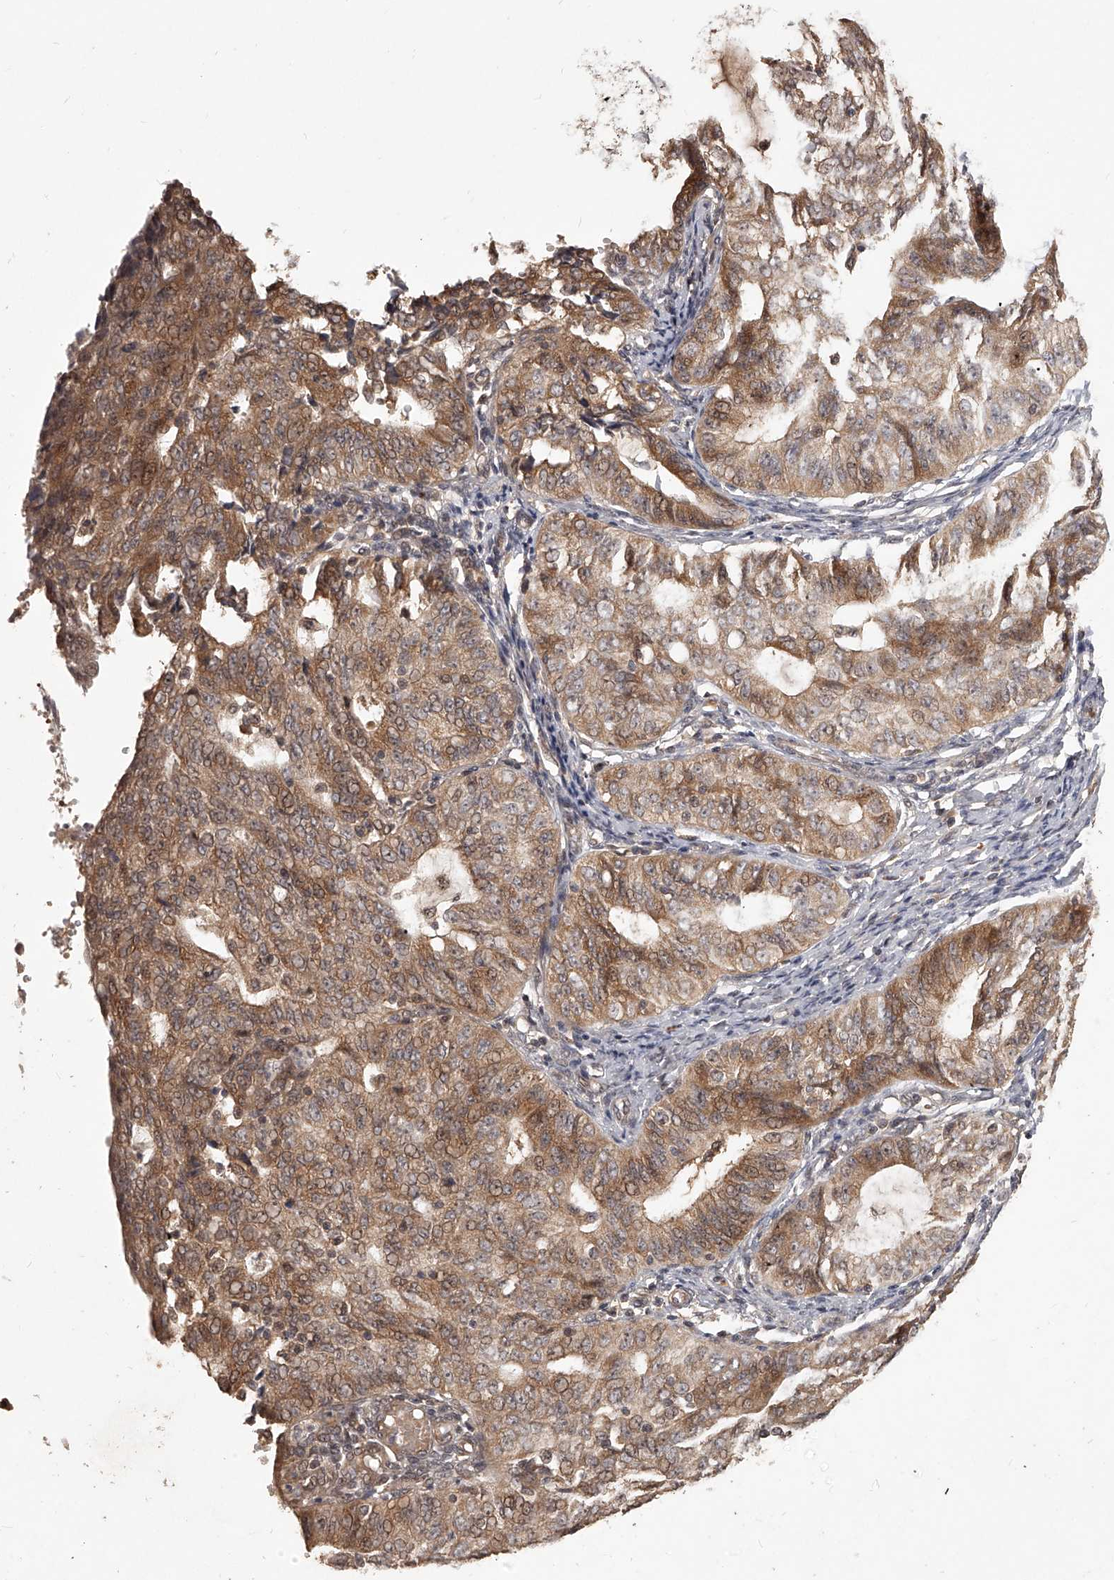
{"staining": {"intensity": "moderate", "quantity": ">75%", "location": "cytoplasmic/membranous"}, "tissue": "endometrial cancer", "cell_type": "Tumor cells", "image_type": "cancer", "snomed": [{"axis": "morphology", "description": "Adenocarcinoma, NOS"}, {"axis": "topography", "description": "Endometrium"}], "caption": "DAB (3,3'-diaminobenzidine) immunohistochemical staining of endometrial cancer reveals moderate cytoplasmic/membranous protein expression in about >75% of tumor cells.", "gene": "SLC37A1", "patient": {"sex": "female", "age": 32}}